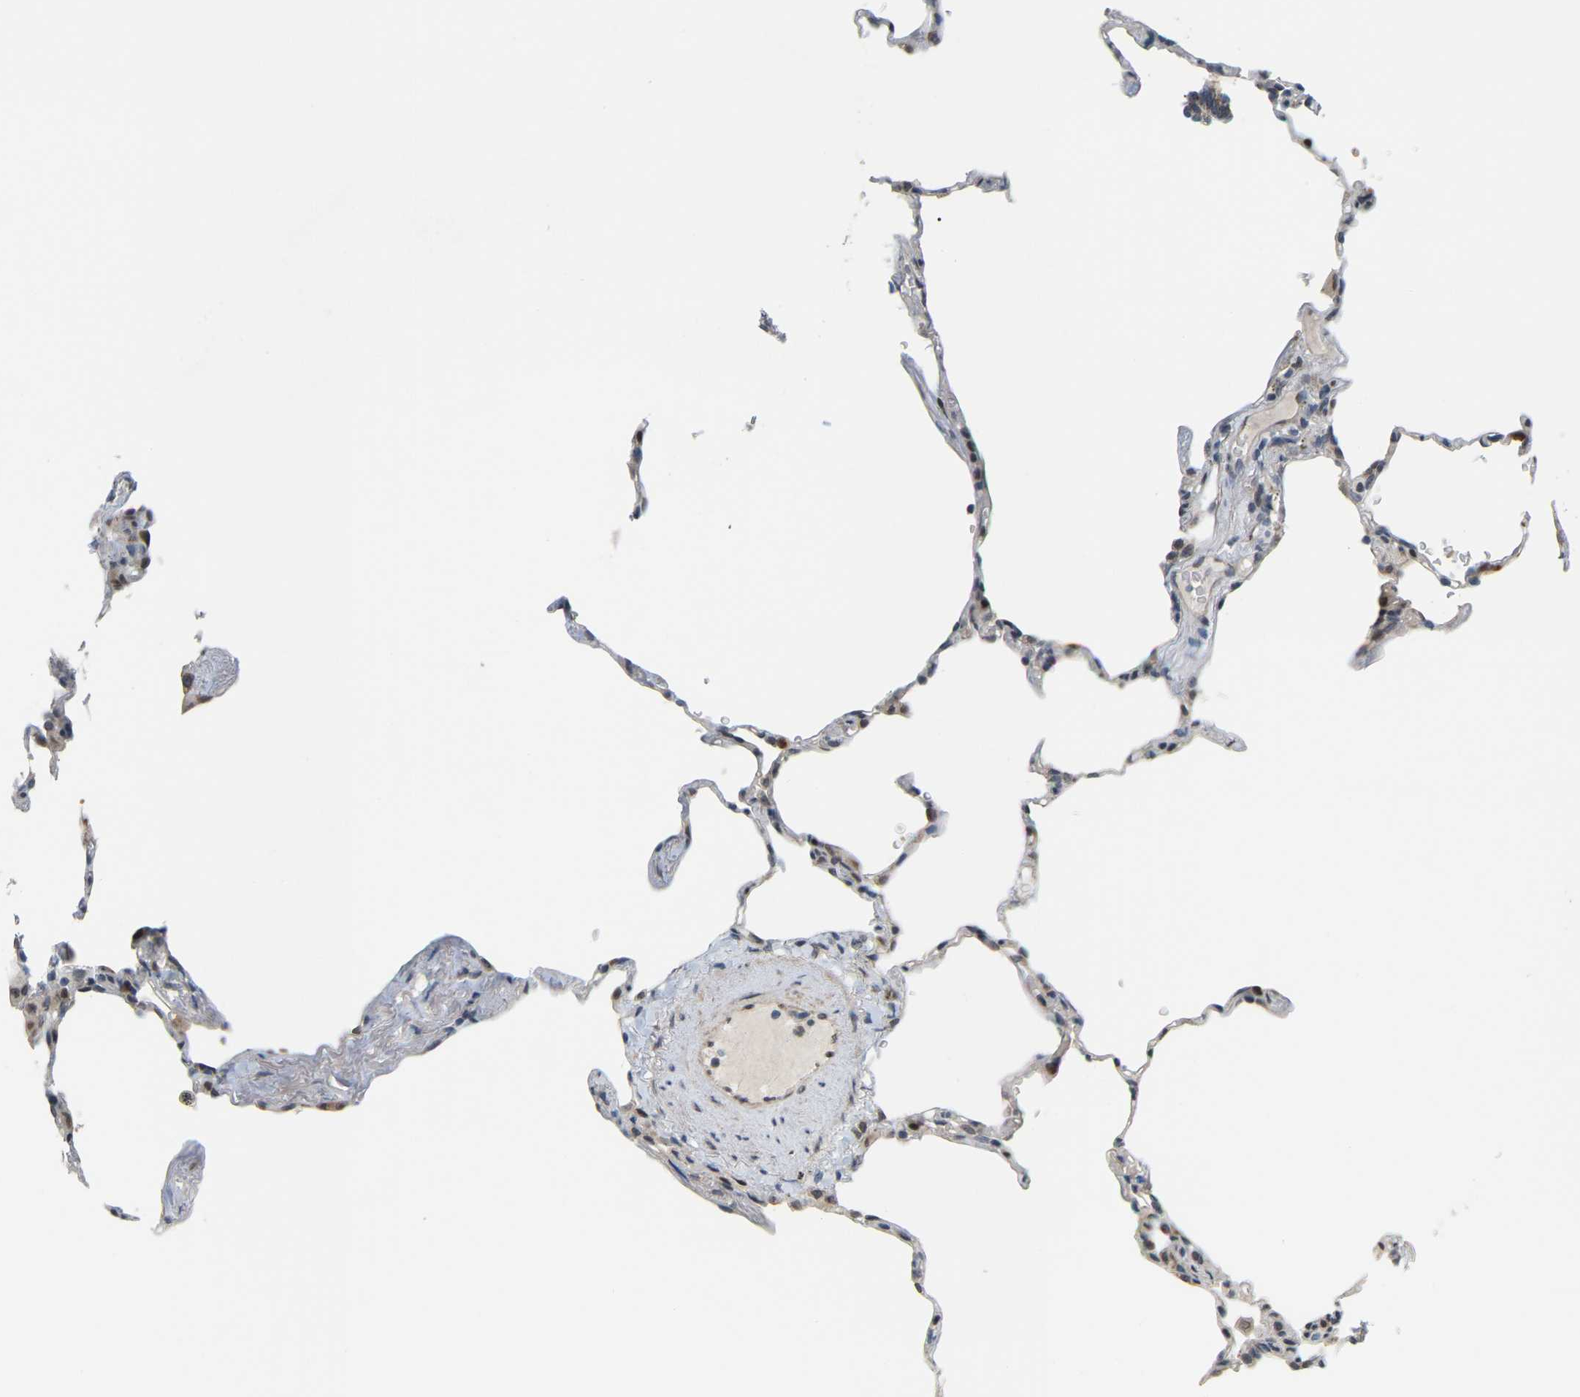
{"staining": {"intensity": "negative", "quantity": "none", "location": "none"}, "tissue": "lung", "cell_type": "Alveolar cells", "image_type": "normal", "snomed": [{"axis": "morphology", "description": "Normal tissue, NOS"}, {"axis": "topography", "description": "Lung"}], "caption": "Protein analysis of normal lung shows no significant expression in alveolar cells. The staining was performed using DAB to visualize the protein expression in brown, while the nuclei were stained in blue with hematoxylin (Magnification: 20x).", "gene": "CROT", "patient": {"sex": "male", "age": 59}}